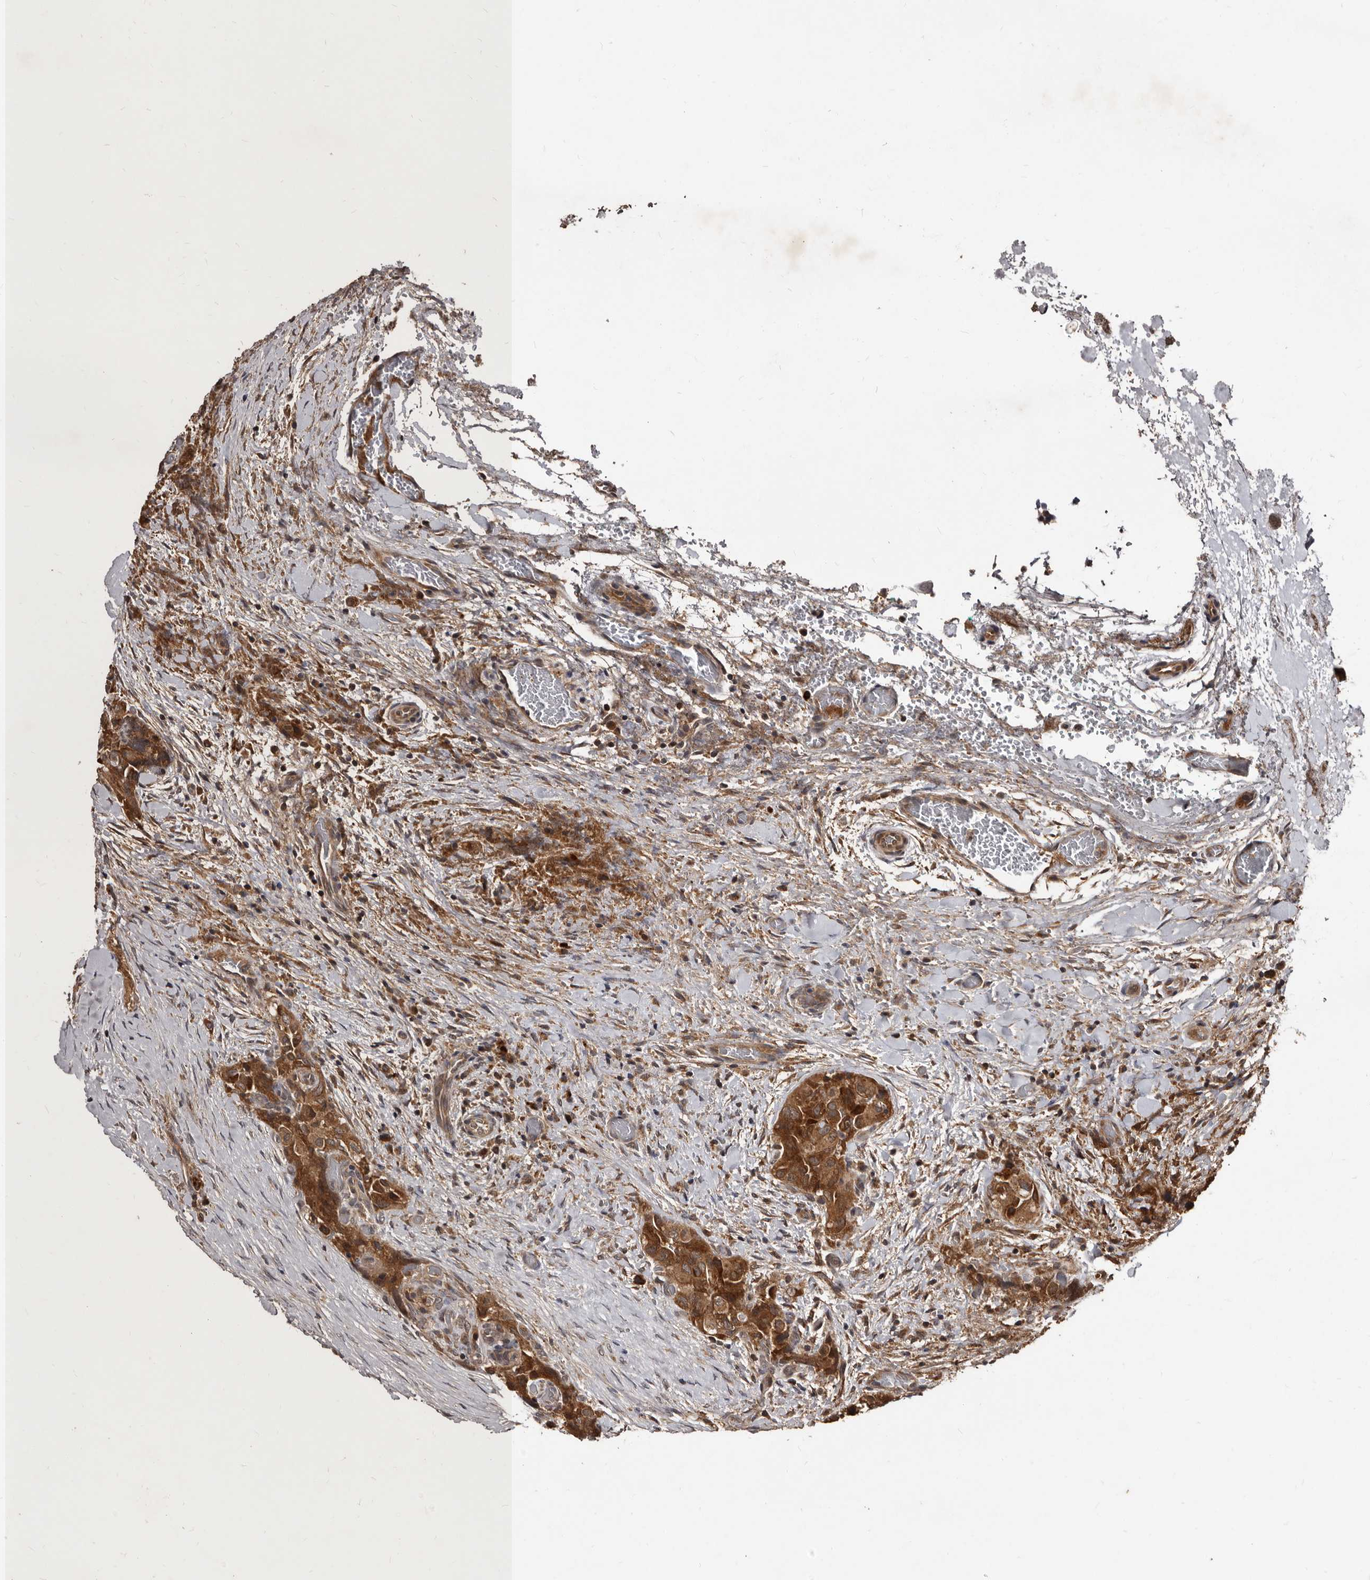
{"staining": {"intensity": "moderate", "quantity": ">75%", "location": "cytoplasmic/membranous"}, "tissue": "thyroid cancer", "cell_type": "Tumor cells", "image_type": "cancer", "snomed": [{"axis": "morphology", "description": "Papillary adenocarcinoma, NOS"}, {"axis": "topography", "description": "Thyroid gland"}], "caption": "The micrograph displays staining of thyroid cancer, revealing moderate cytoplasmic/membranous protein positivity (brown color) within tumor cells. (IHC, brightfield microscopy, high magnification).", "gene": "PMVK", "patient": {"sex": "female", "age": 59}}